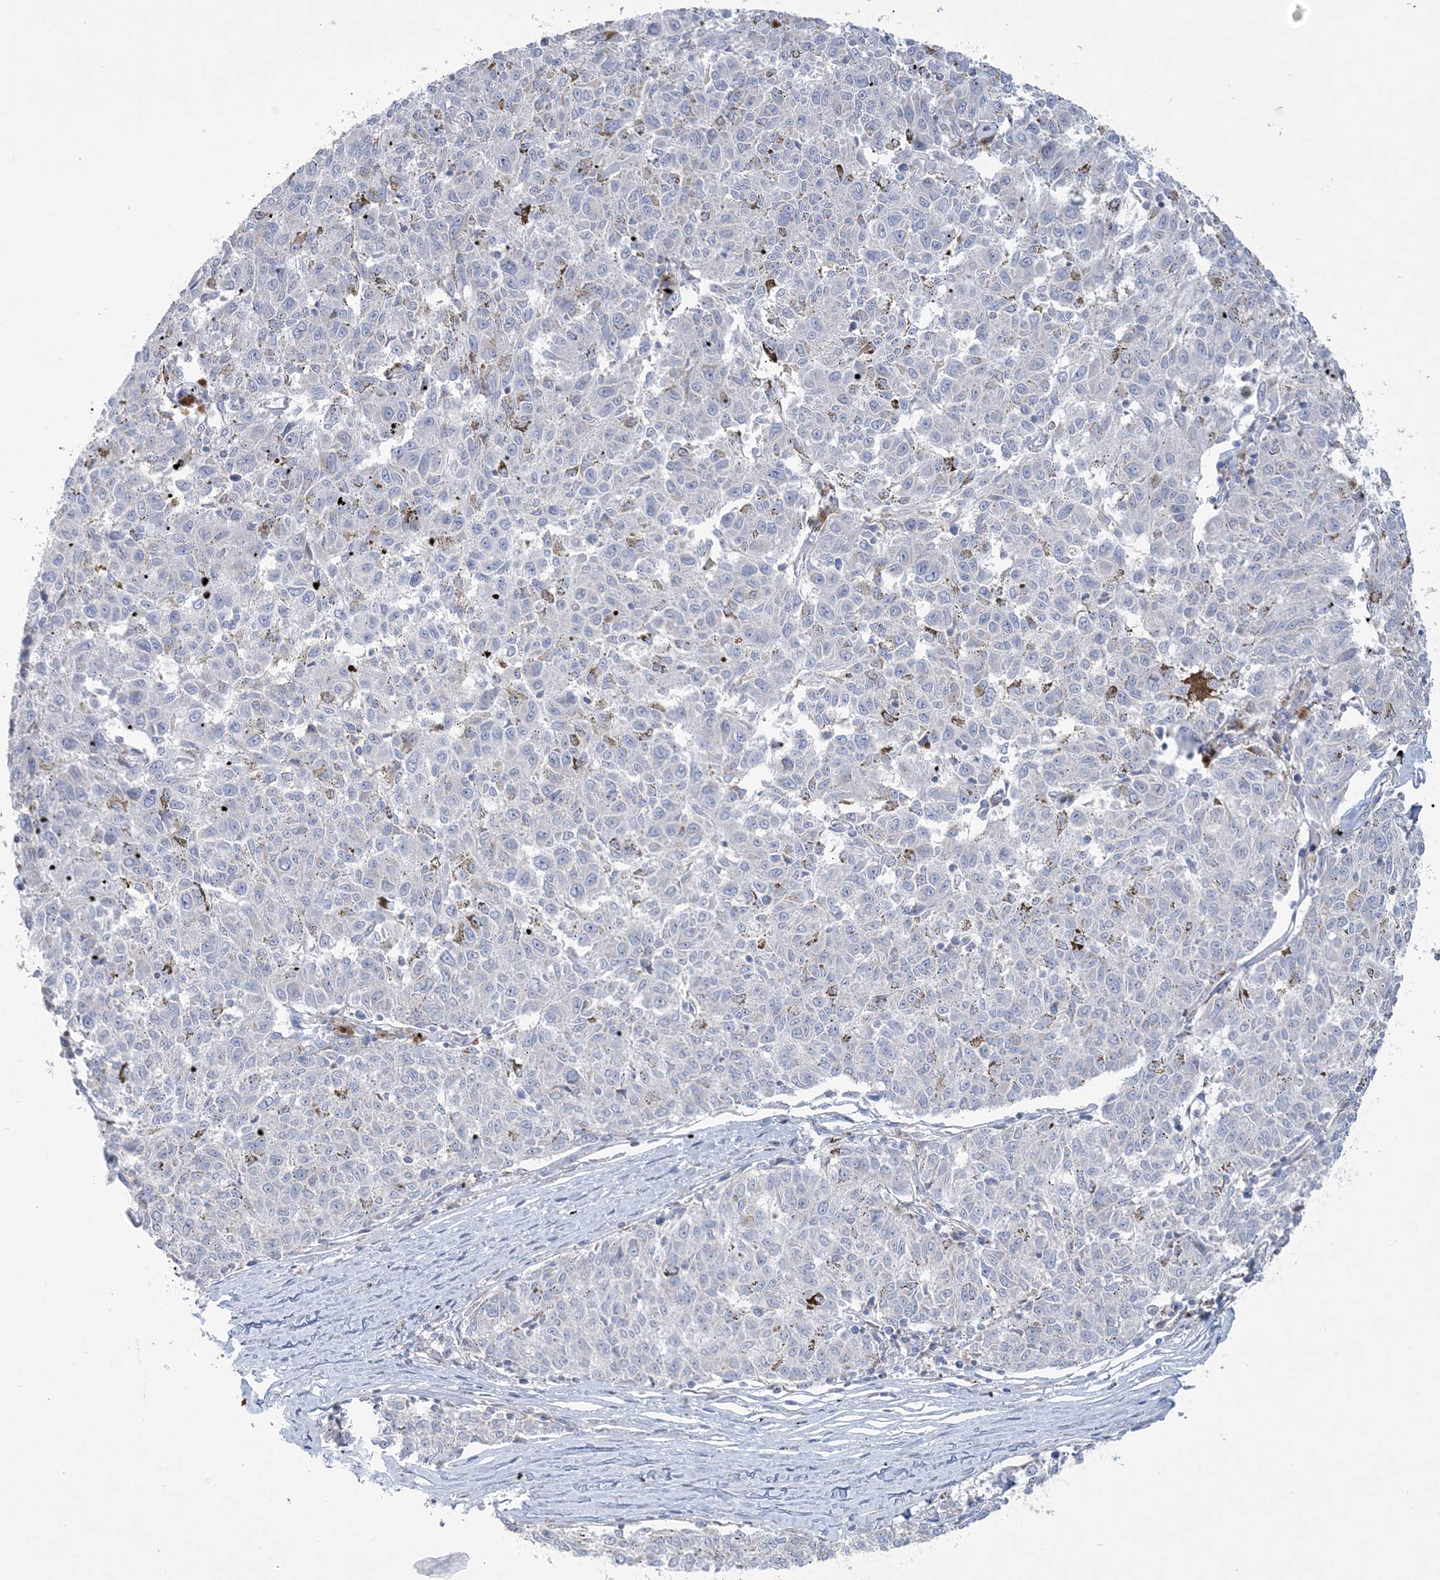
{"staining": {"intensity": "weak", "quantity": "<25%", "location": "cytoplasmic/membranous"}, "tissue": "melanoma", "cell_type": "Tumor cells", "image_type": "cancer", "snomed": [{"axis": "morphology", "description": "Malignant melanoma, NOS"}, {"axis": "topography", "description": "Skin"}], "caption": "Tumor cells show no significant protein staining in malignant melanoma. (Immunohistochemistry, brightfield microscopy, high magnification).", "gene": "TBC1D7", "patient": {"sex": "female", "age": 72}}